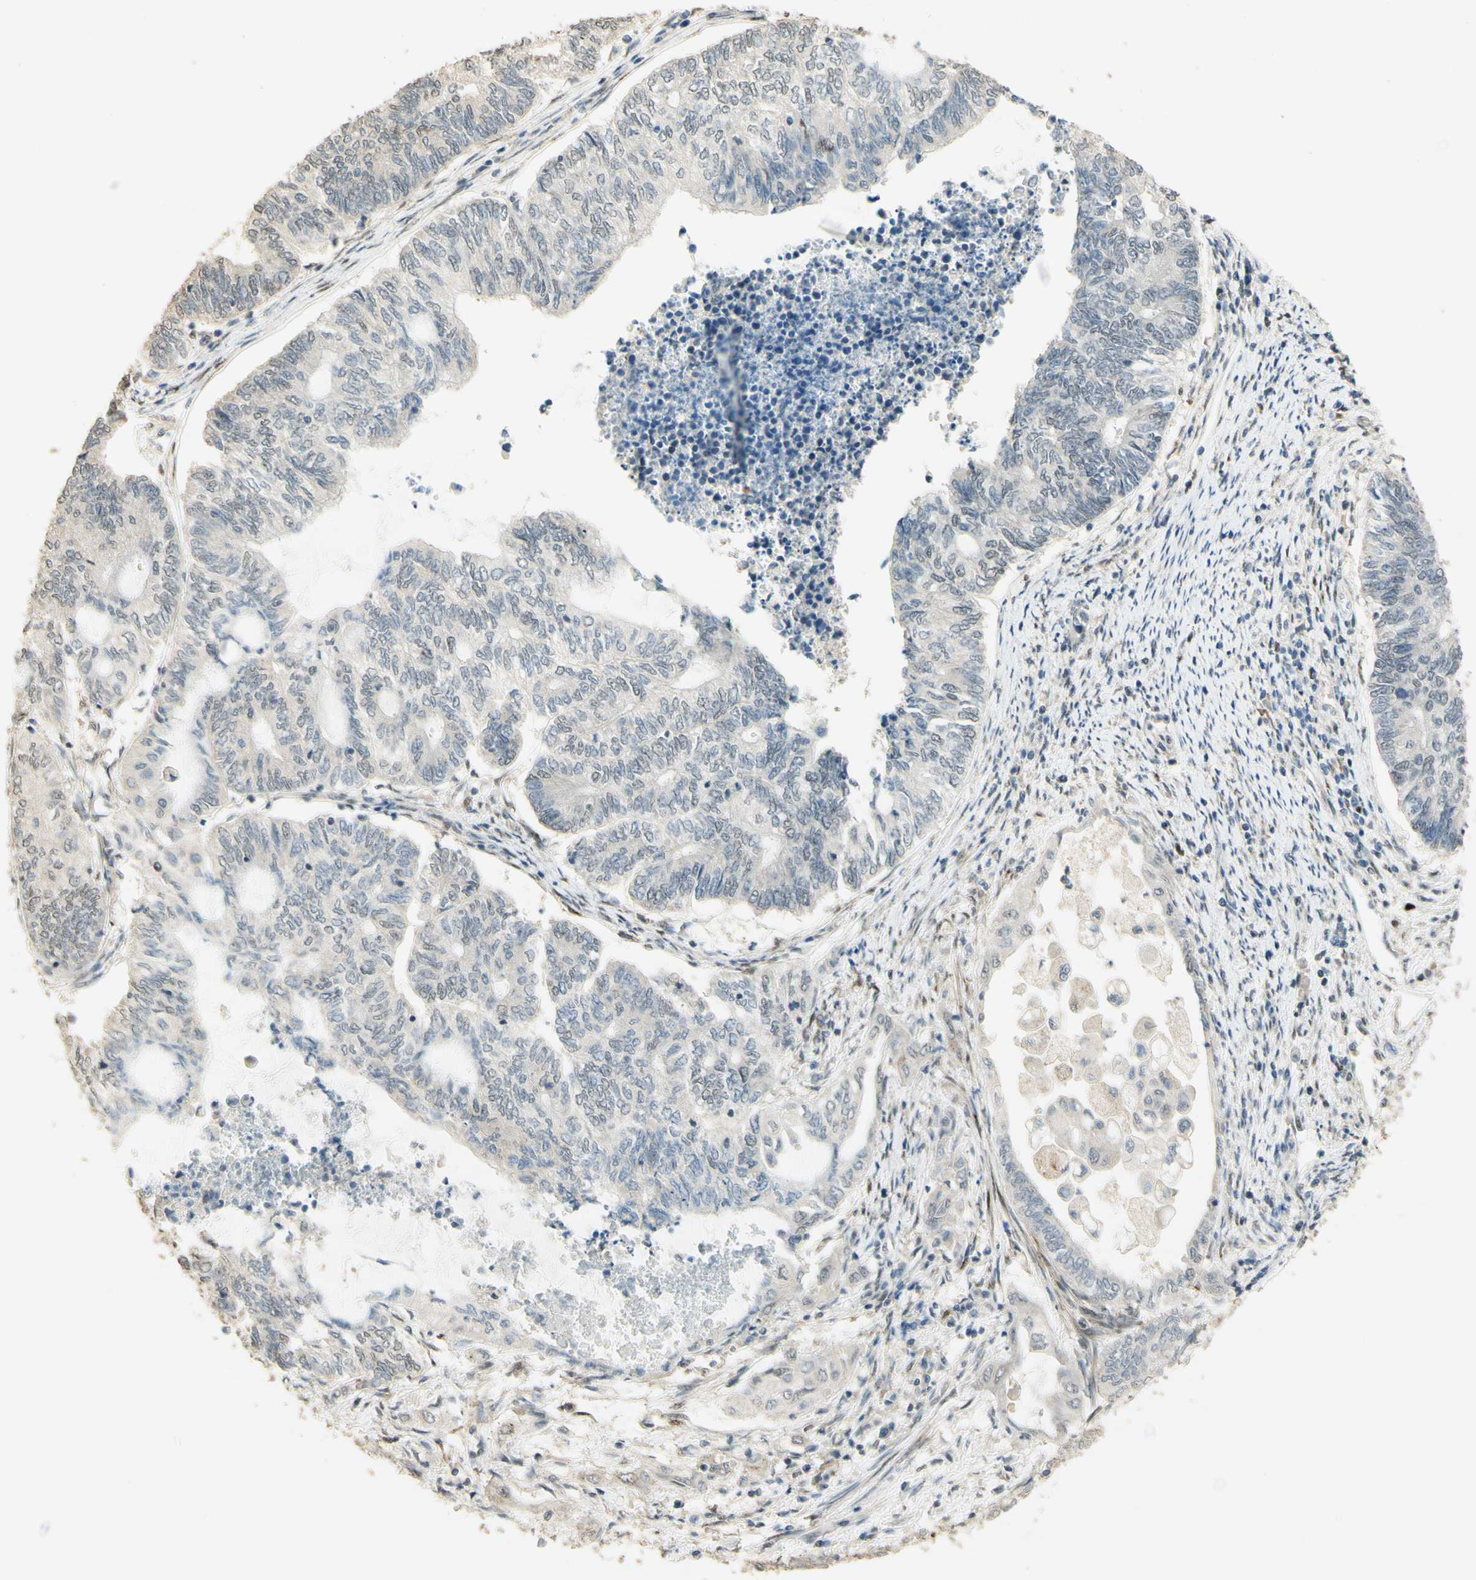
{"staining": {"intensity": "negative", "quantity": "none", "location": "none"}, "tissue": "endometrial cancer", "cell_type": "Tumor cells", "image_type": "cancer", "snomed": [{"axis": "morphology", "description": "Adenocarcinoma, NOS"}, {"axis": "topography", "description": "Uterus"}, {"axis": "topography", "description": "Endometrium"}], "caption": "There is no significant positivity in tumor cells of endometrial cancer (adenocarcinoma).", "gene": "FOXP1", "patient": {"sex": "female", "age": 70}}